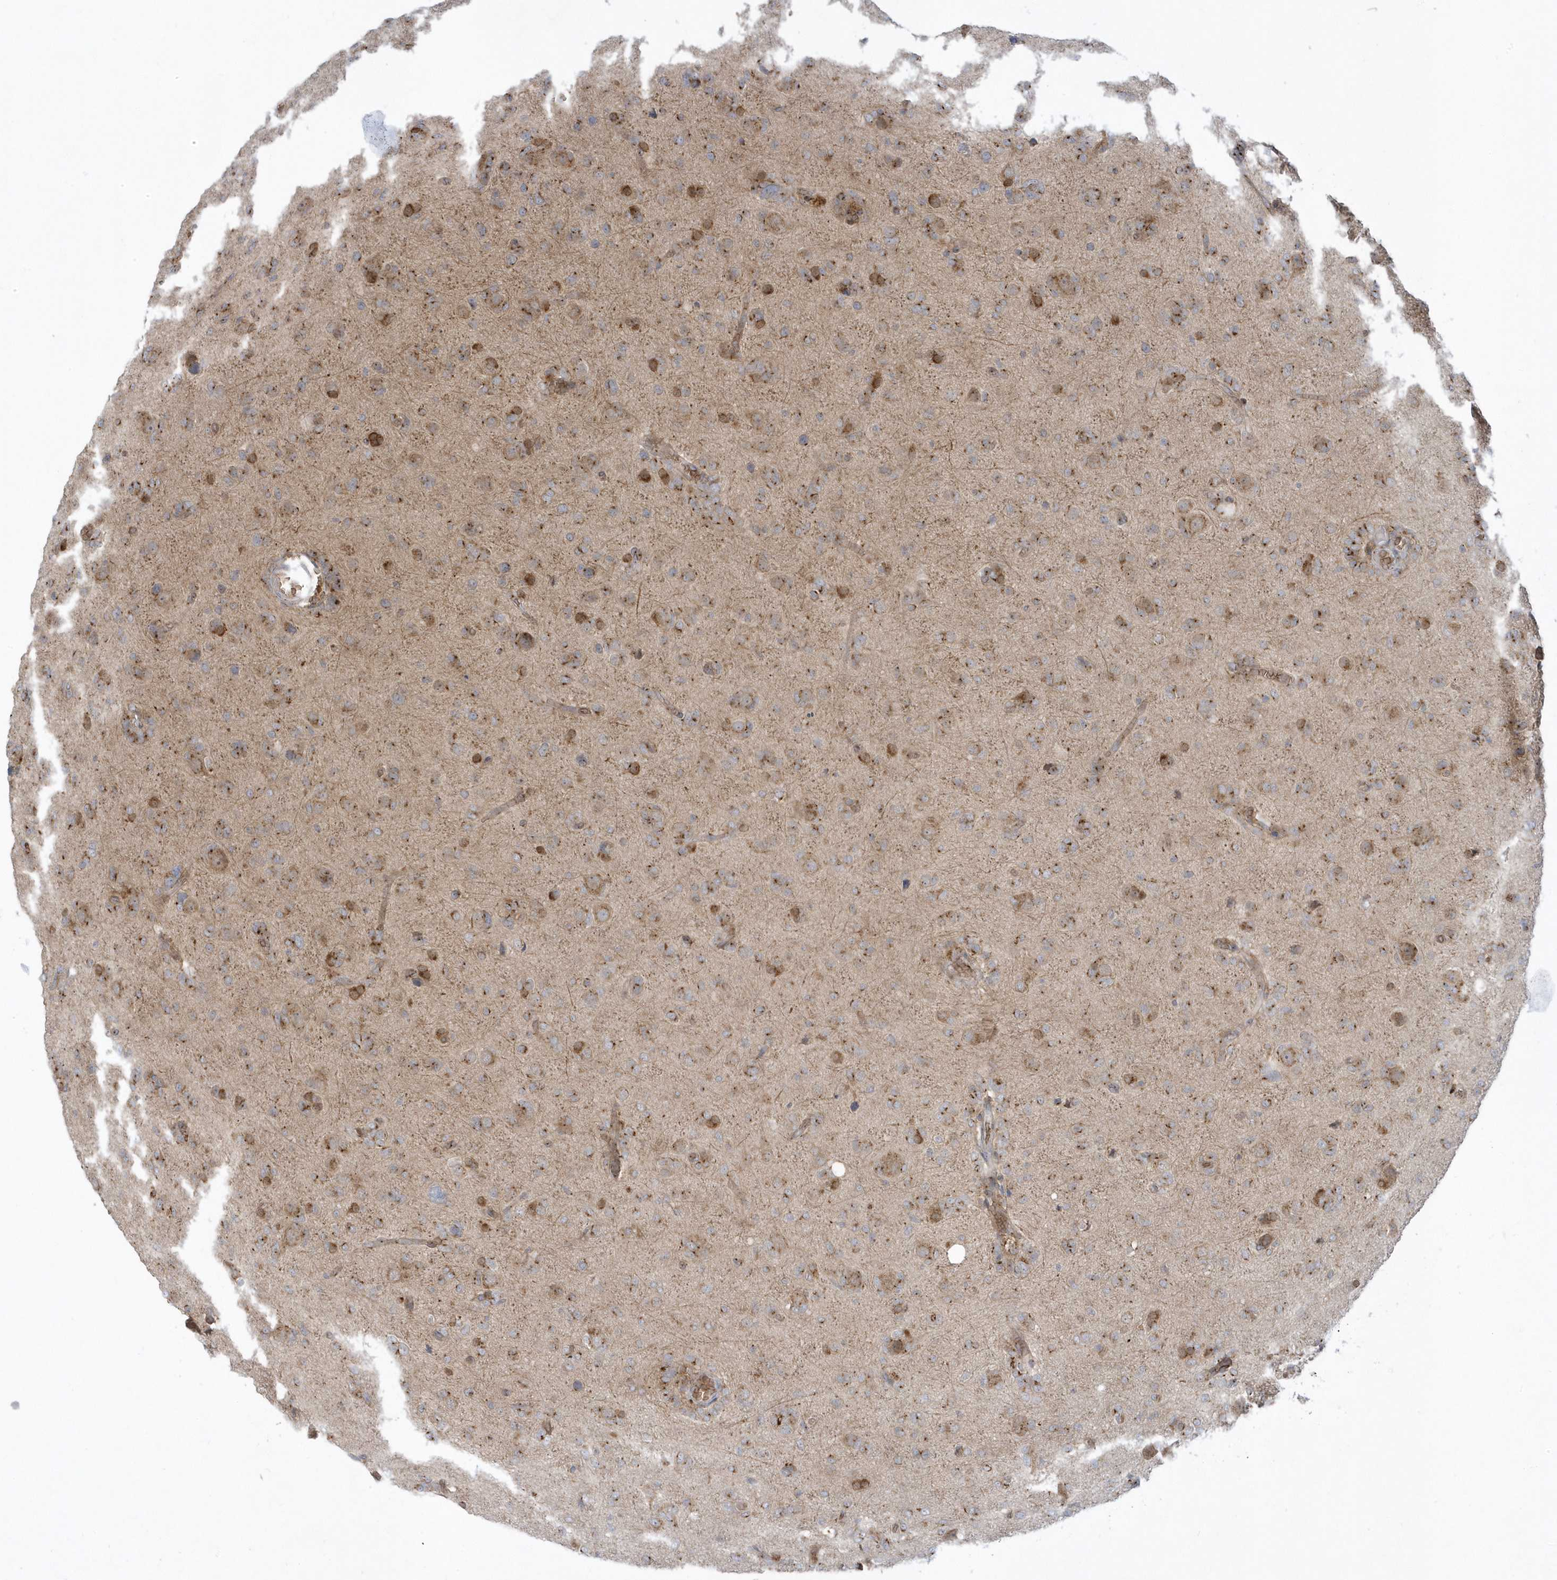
{"staining": {"intensity": "moderate", "quantity": ">75%", "location": "cytoplasmic/membranous"}, "tissue": "glioma", "cell_type": "Tumor cells", "image_type": "cancer", "snomed": [{"axis": "morphology", "description": "Glioma, malignant, High grade"}, {"axis": "topography", "description": "Brain"}], "caption": "Protein staining reveals moderate cytoplasmic/membranous staining in approximately >75% of tumor cells in malignant glioma (high-grade). (brown staining indicates protein expression, while blue staining denotes nuclei).", "gene": "RPP40", "patient": {"sex": "female", "age": 59}}